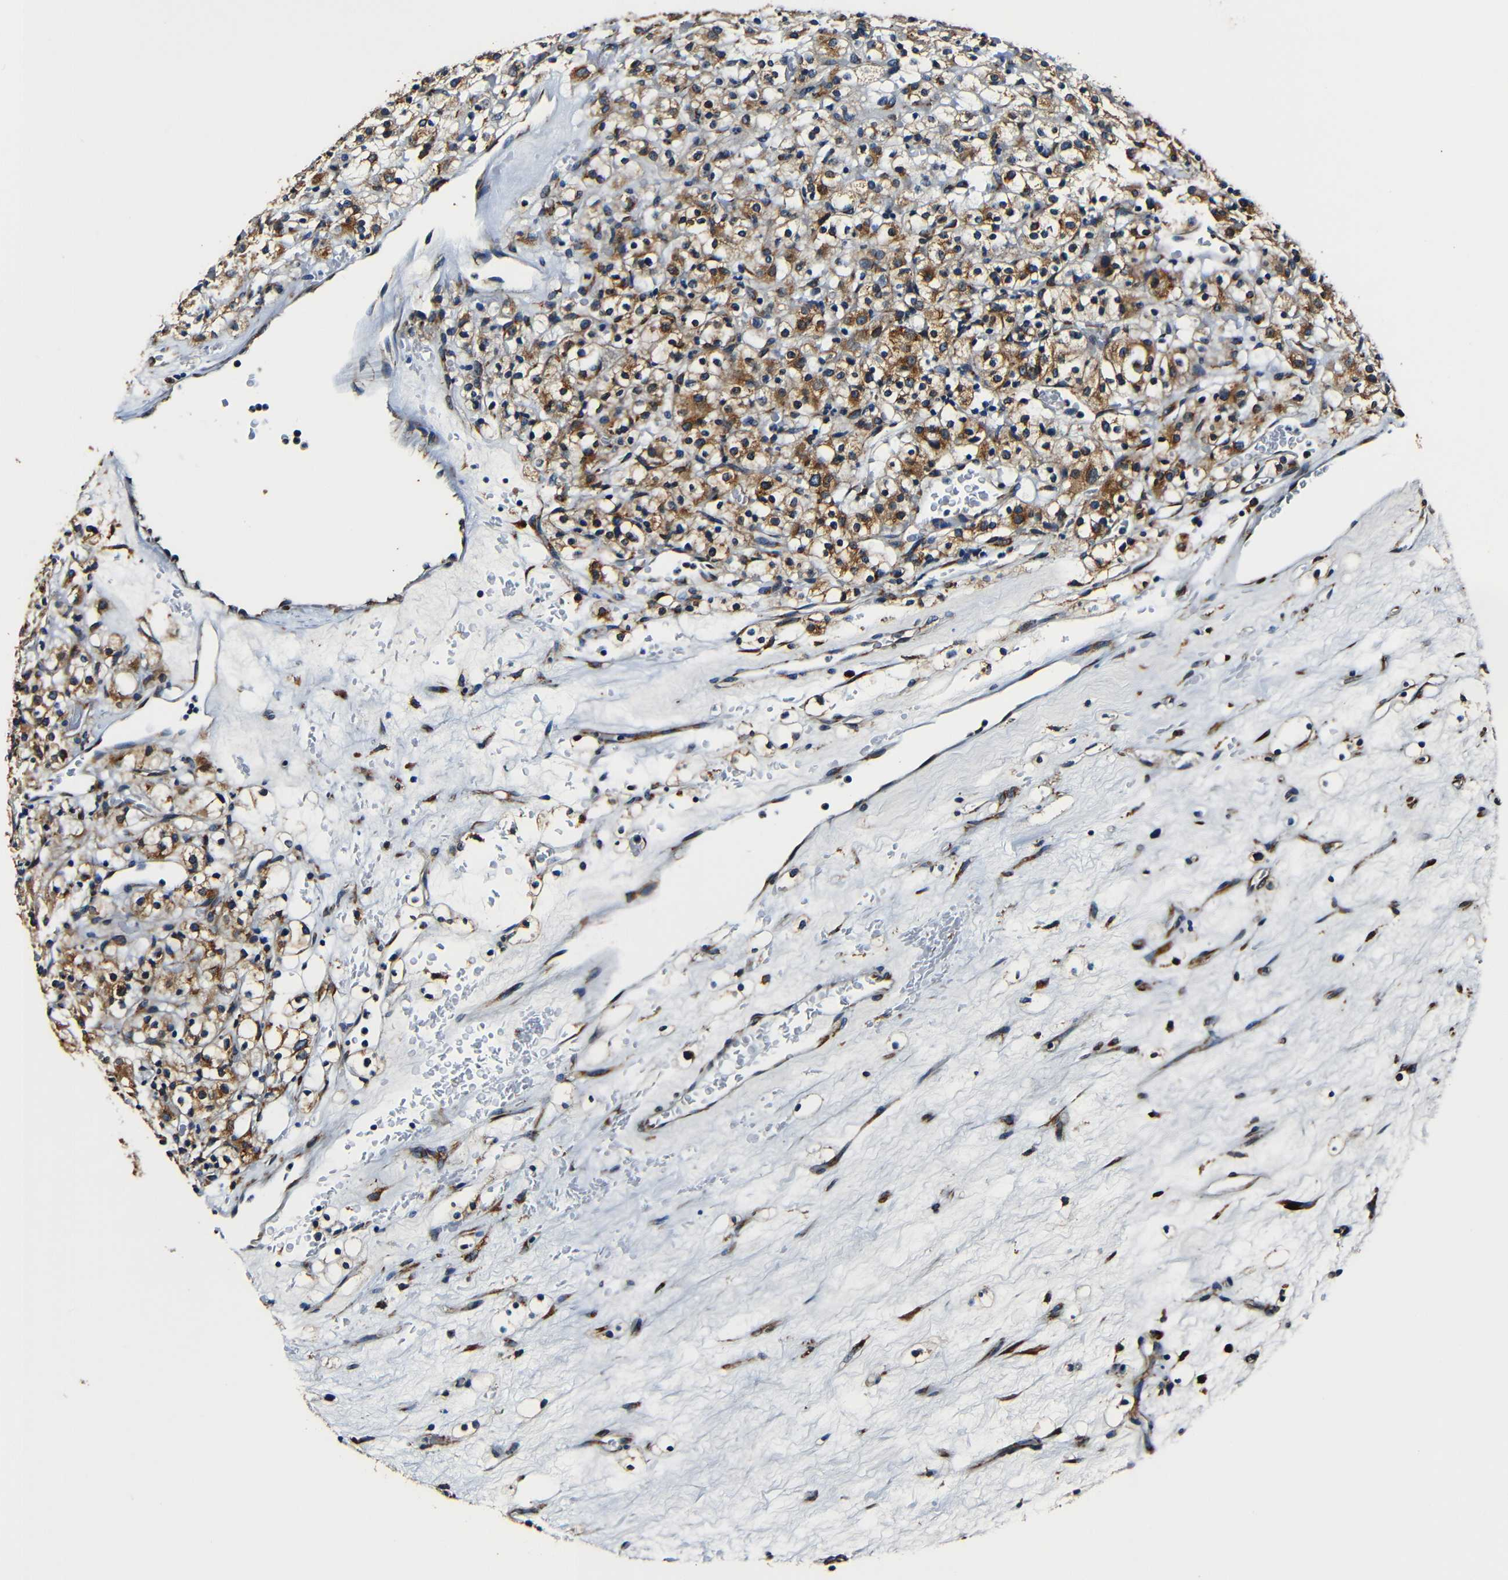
{"staining": {"intensity": "moderate", "quantity": ">75%", "location": "cytoplasmic/membranous"}, "tissue": "renal cancer", "cell_type": "Tumor cells", "image_type": "cancer", "snomed": [{"axis": "morphology", "description": "Normal tissue, NOS"}, {"axis": "morphology", "description": "Adenocarcinoma, NOS"}, {"axis": "topography", "description": "Kidney"}], "caption": "Protein staining displays moderate cytoplasmic/membranous expression in approximately >75% of tumor cells in renal cancer.", "gene": "RRBP1", "patient": {"sex": "female", "age": 72}}